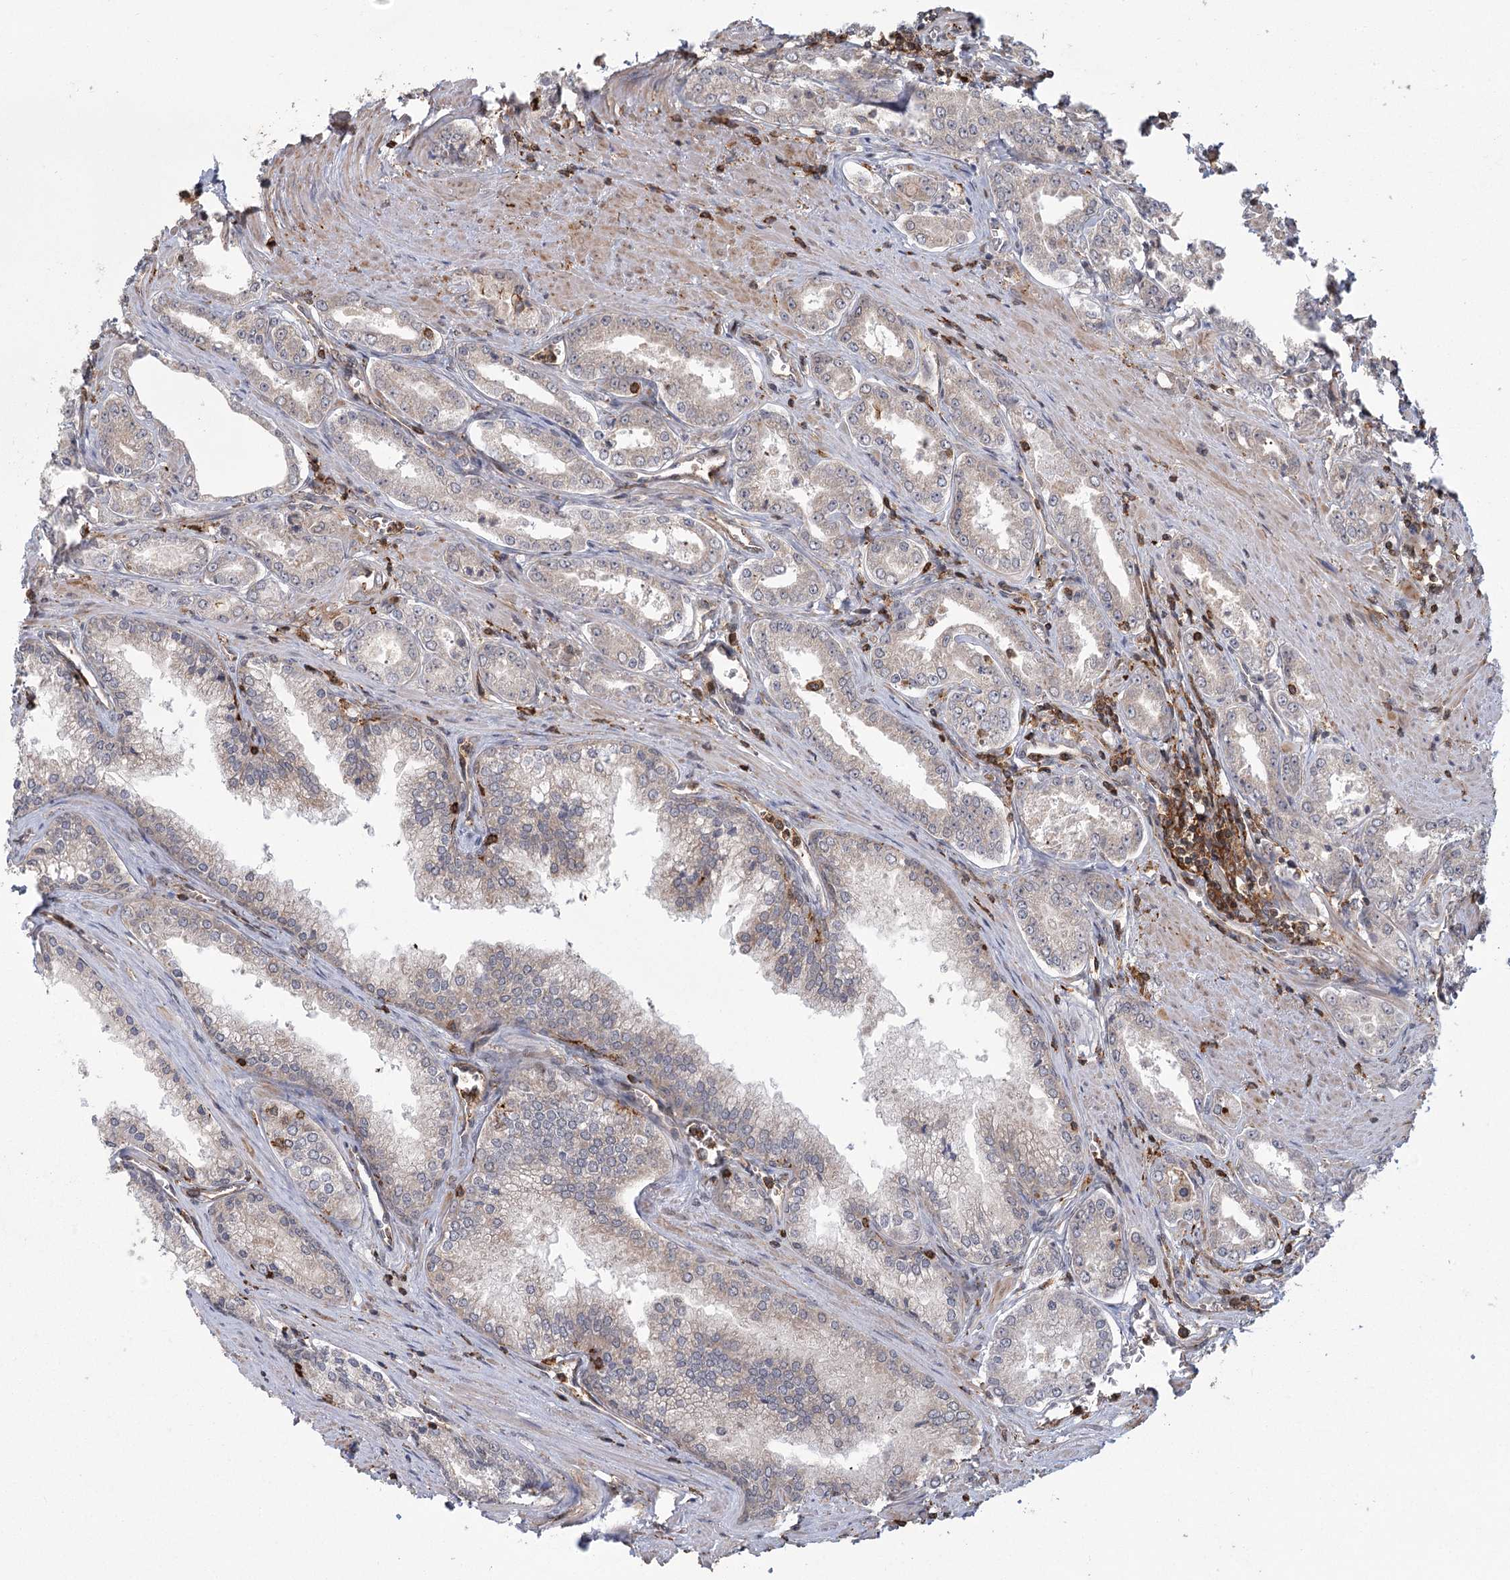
{"staining": {"intensity": "negative", "quantity": "none", "location": "none"}, "tissue": "prostate cancer", "cell_type": "Tumor cells", "image_type": "cancer", "snomed": [{"axis": "morphology", "description": "Adenocarcinoma, High grade"}, {"axis": "topography", "description": "Prostate"}], "caption": "Image shows no significant protein expression in tumor cells of prostate cancer.", "gene": "MEPE", "patient": {"sex": "male", "age": 72}}